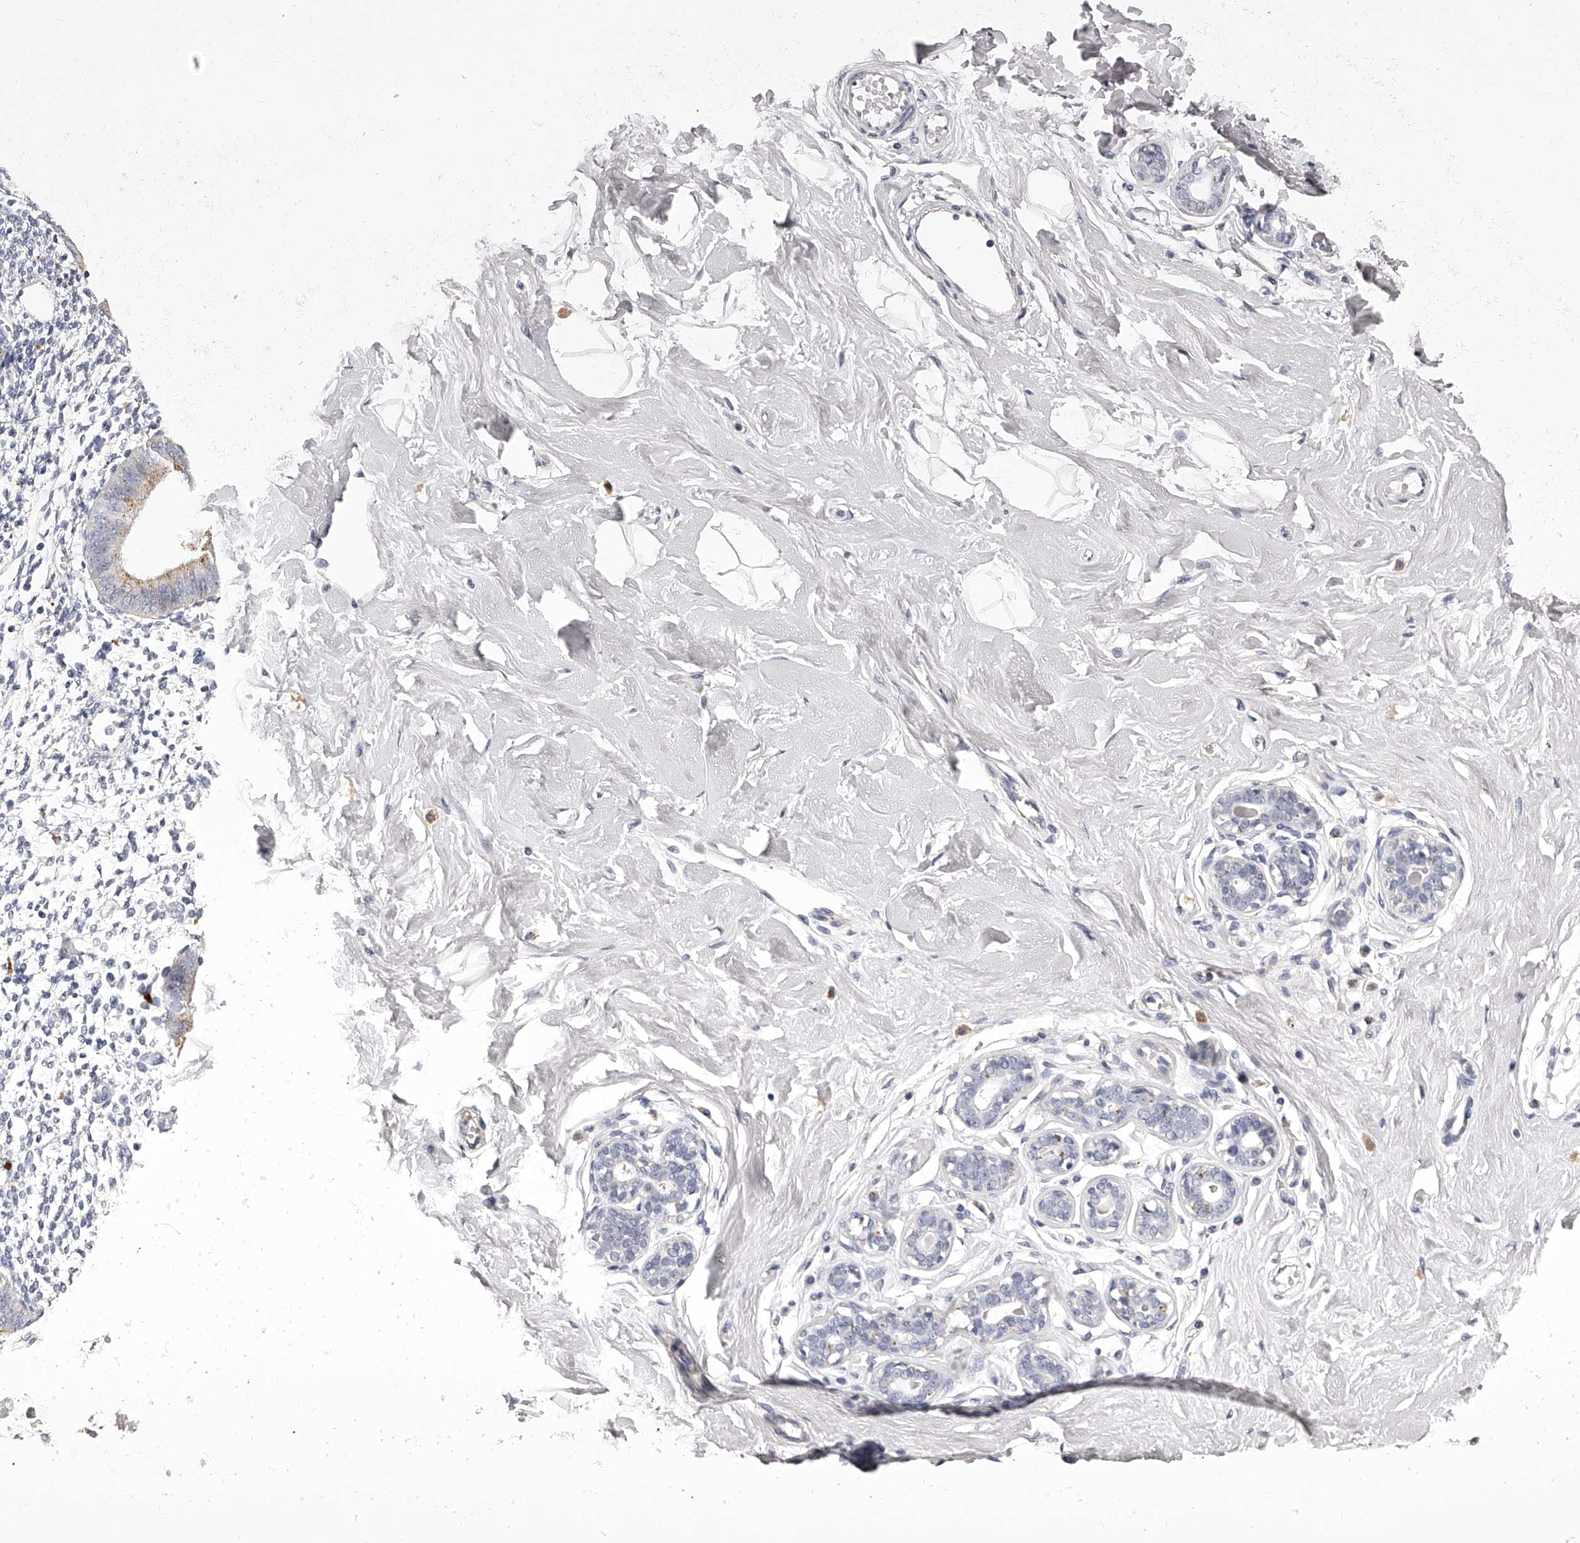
{"staining": {"intensity": "negative", "quantity": "none", "location": "none"}, "tissue": "breast", "cell_type": "Adipocytes", "image_type": "normal", "snomed": [{"axis": "morphology", "description": "Normal tissue, NOS"}, {"axis": "morphology", "description": "Adenoma, NOS"}, {"axis": "topography", "description": "Breast"}], "caption": "There is no significant staining in adipocytes of breast. Brightfield microscopy of immunohistochemistry (IHC) stained with DAB (3,3'-diaminobenzidine) (brown) and hematoxylin (blue), captured at high magnification.", "gene": "DMRT1", "patient": {"sex": "female", "age": 23}}